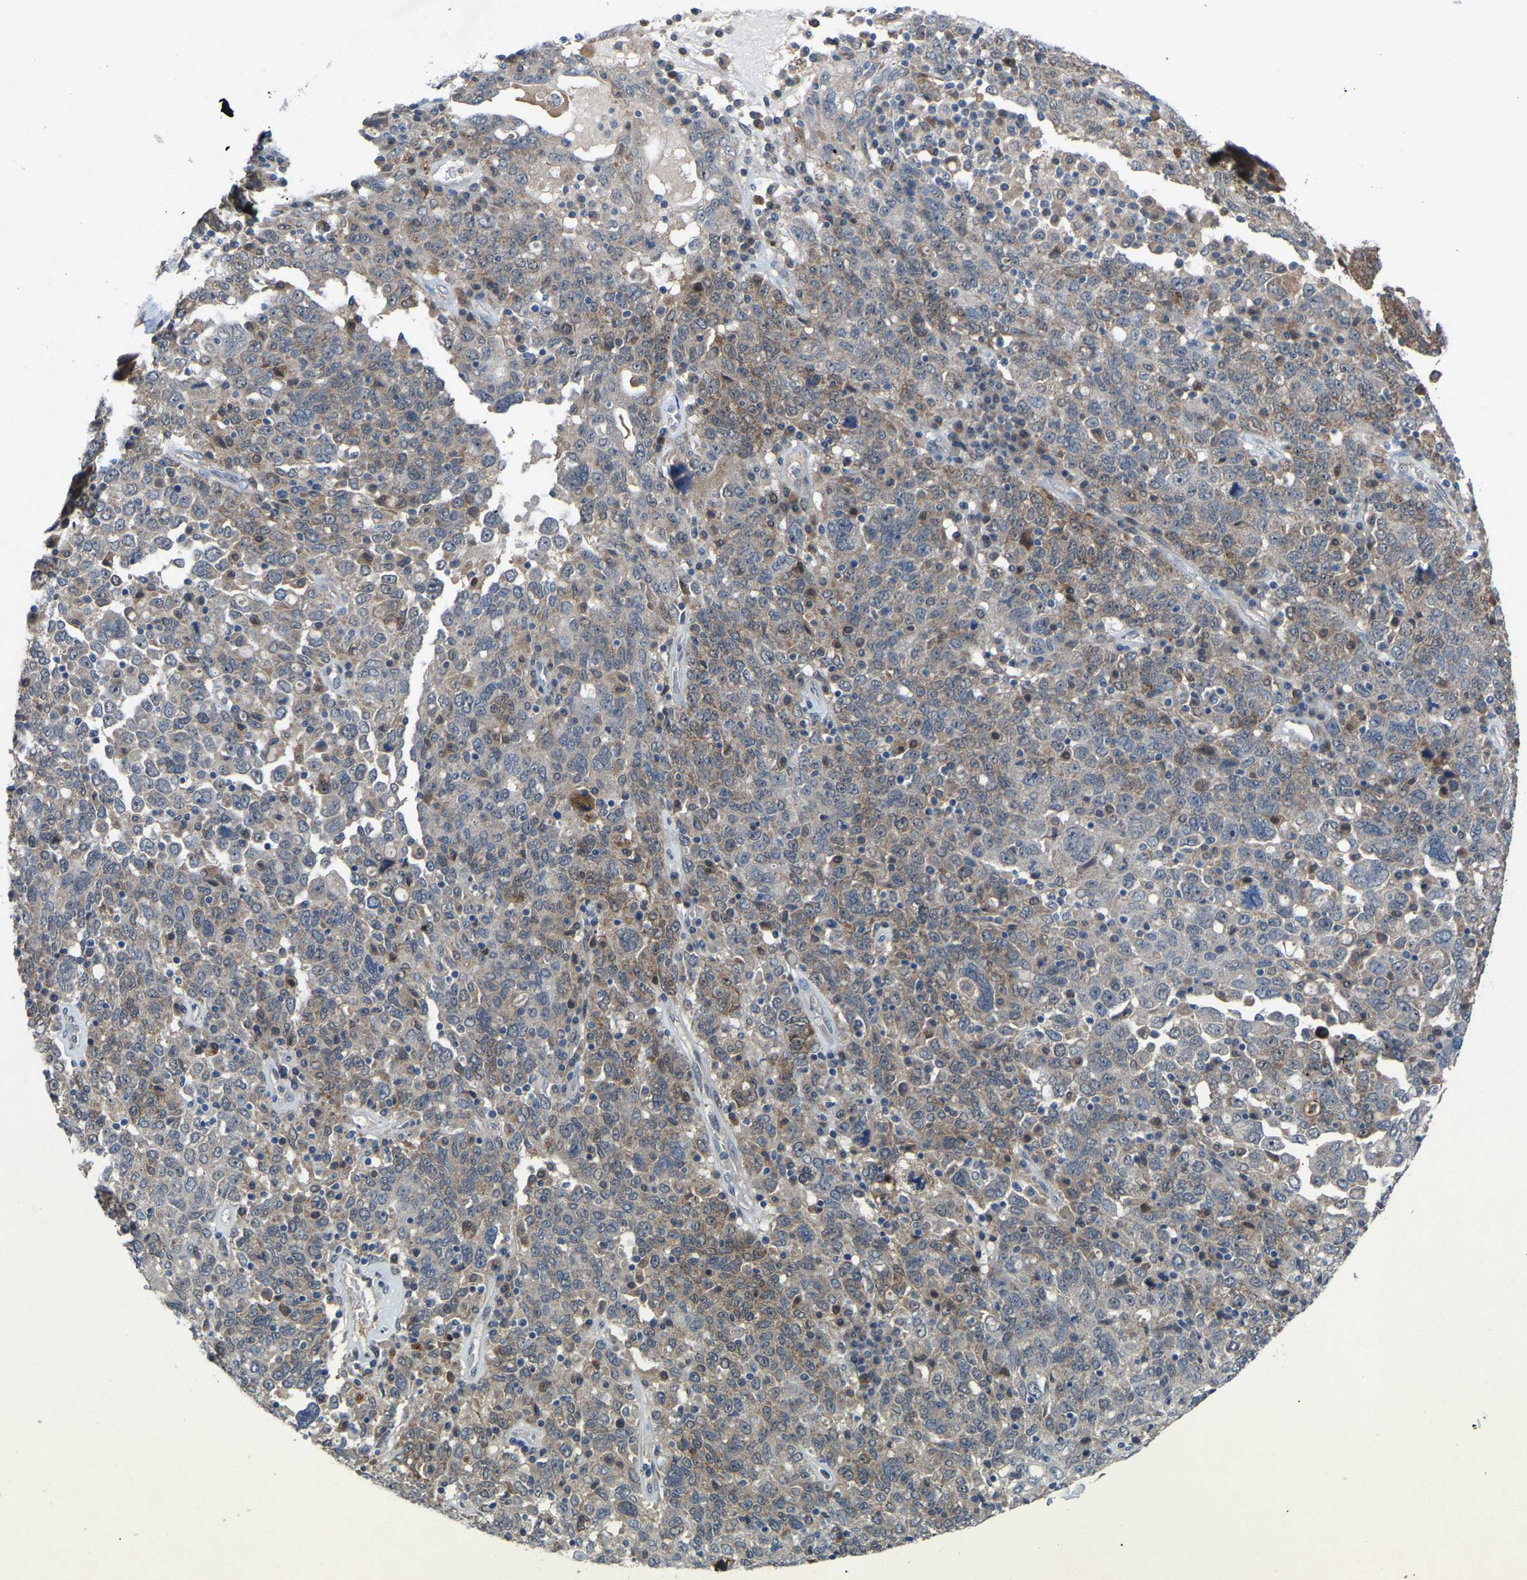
{"staining": {"intensity": "weak", "quantity": "<25%", "location": "cytoplasmic/membranous"}, "tissue": "ovarian cancer", "cell_type": "Tumor cells", "image_type": "cancer", "snomed": [{"axis": "morphology", "description": "Carcinoma, endometroid"}, {"axis": "topography", "description": "Ovary"}], "caption": "An image of ovarian cancer (endometroid carcinoma) stained for a protein demonstrates no brown staining in tumor cells.", "gene": "FHIT", "patient": {"sex": "female", "age": 62}}